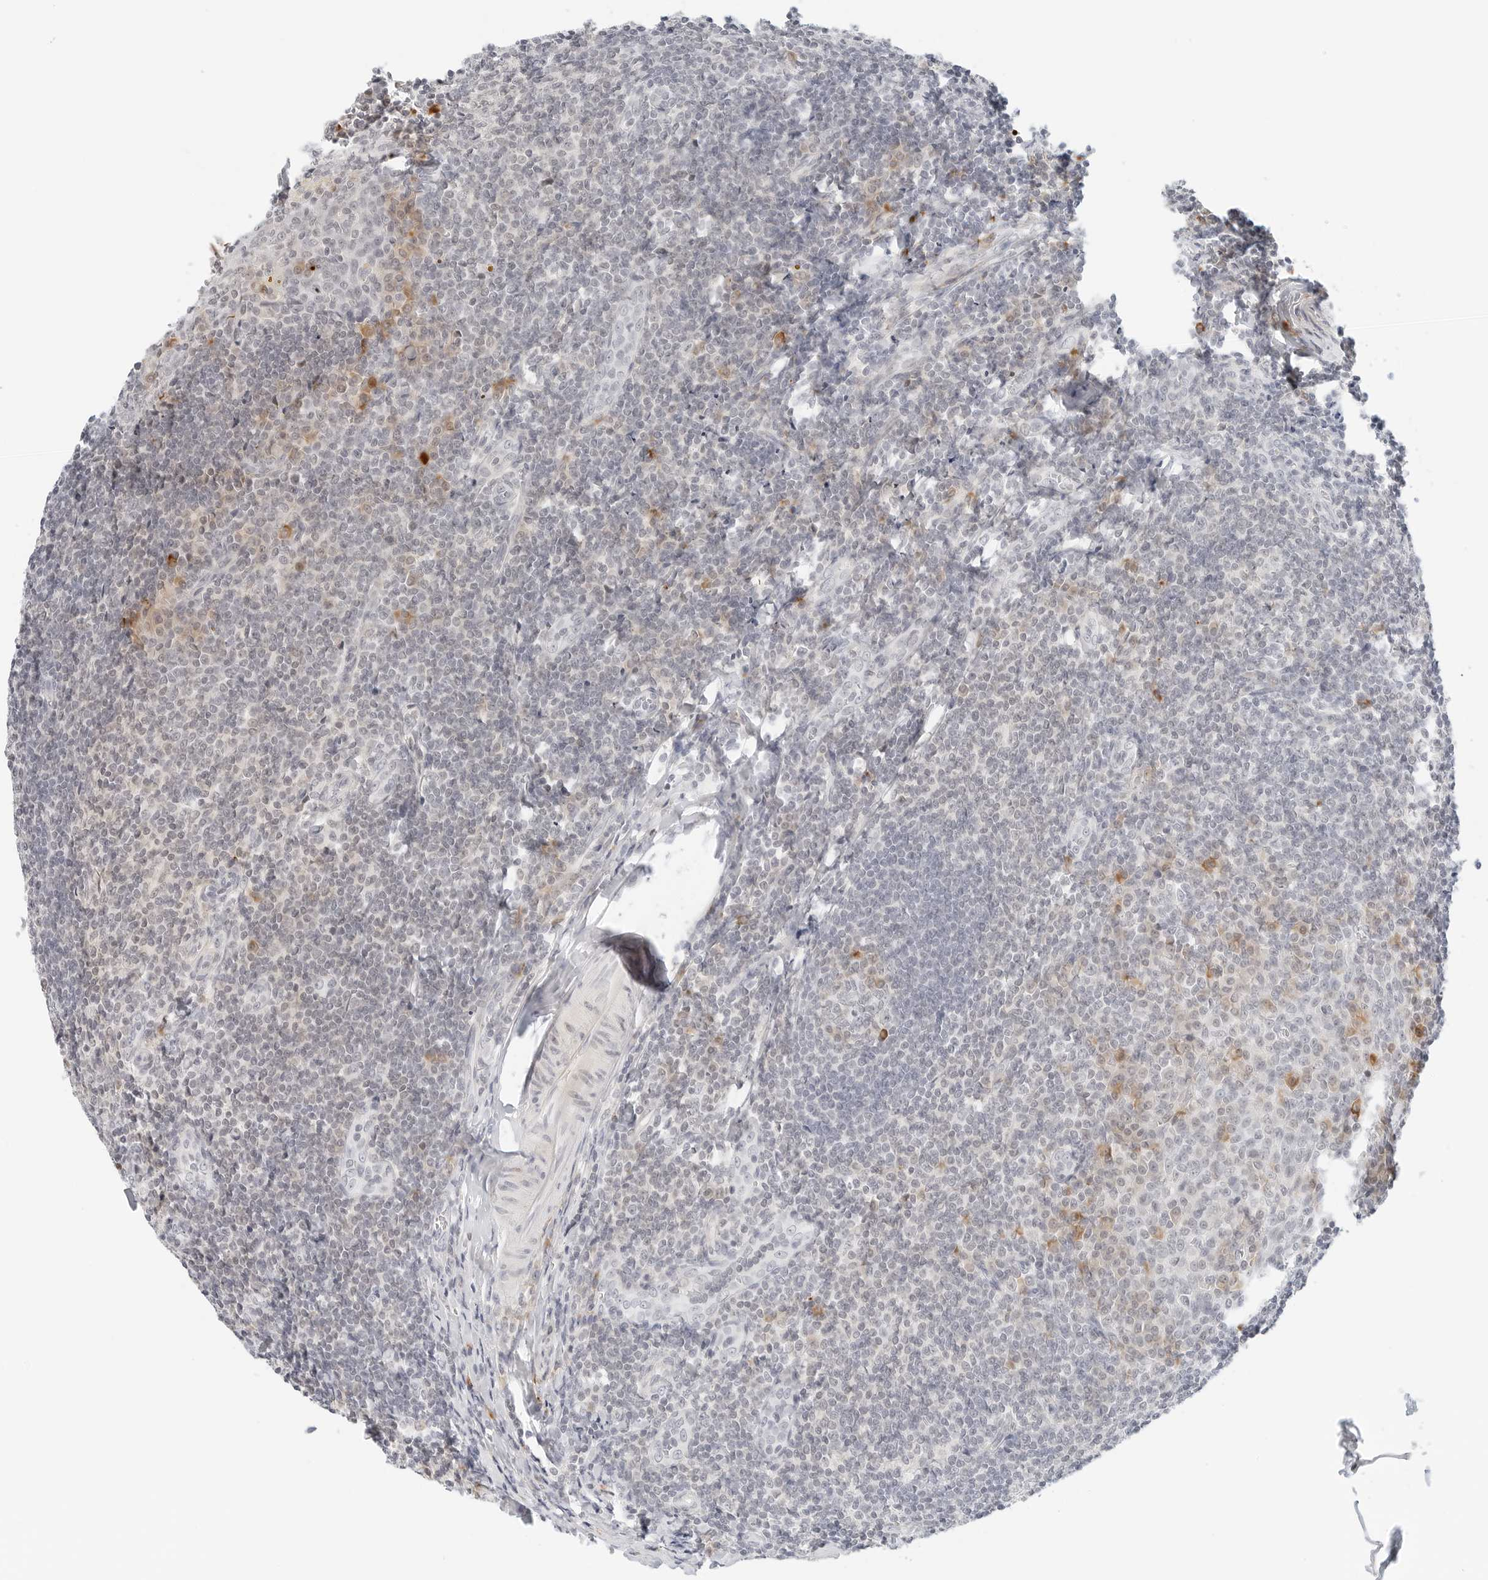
{"staining": {"intensity": "weak", "quantity": "<25%", "location": "cytoplasmic/membranous"}, "tissue": "tonsil", "cell_type": "Germinal center cells", "image_type": "normal", "snomed": [{"axis": "morphology", "description": "Normal tissue, NOS"}, {"axis": "topography", "description": "Tonsil"}], "caption": "High magnification brightfield microscopy of normal tonsil stained with DAB (3,3'-diaminobenzidine) (brown) and counterstained with hematoxylin (blue): germinal center cells show no significant expression.", "gene": "PARP10", "patient": {"sex": "male", "age": 27}}